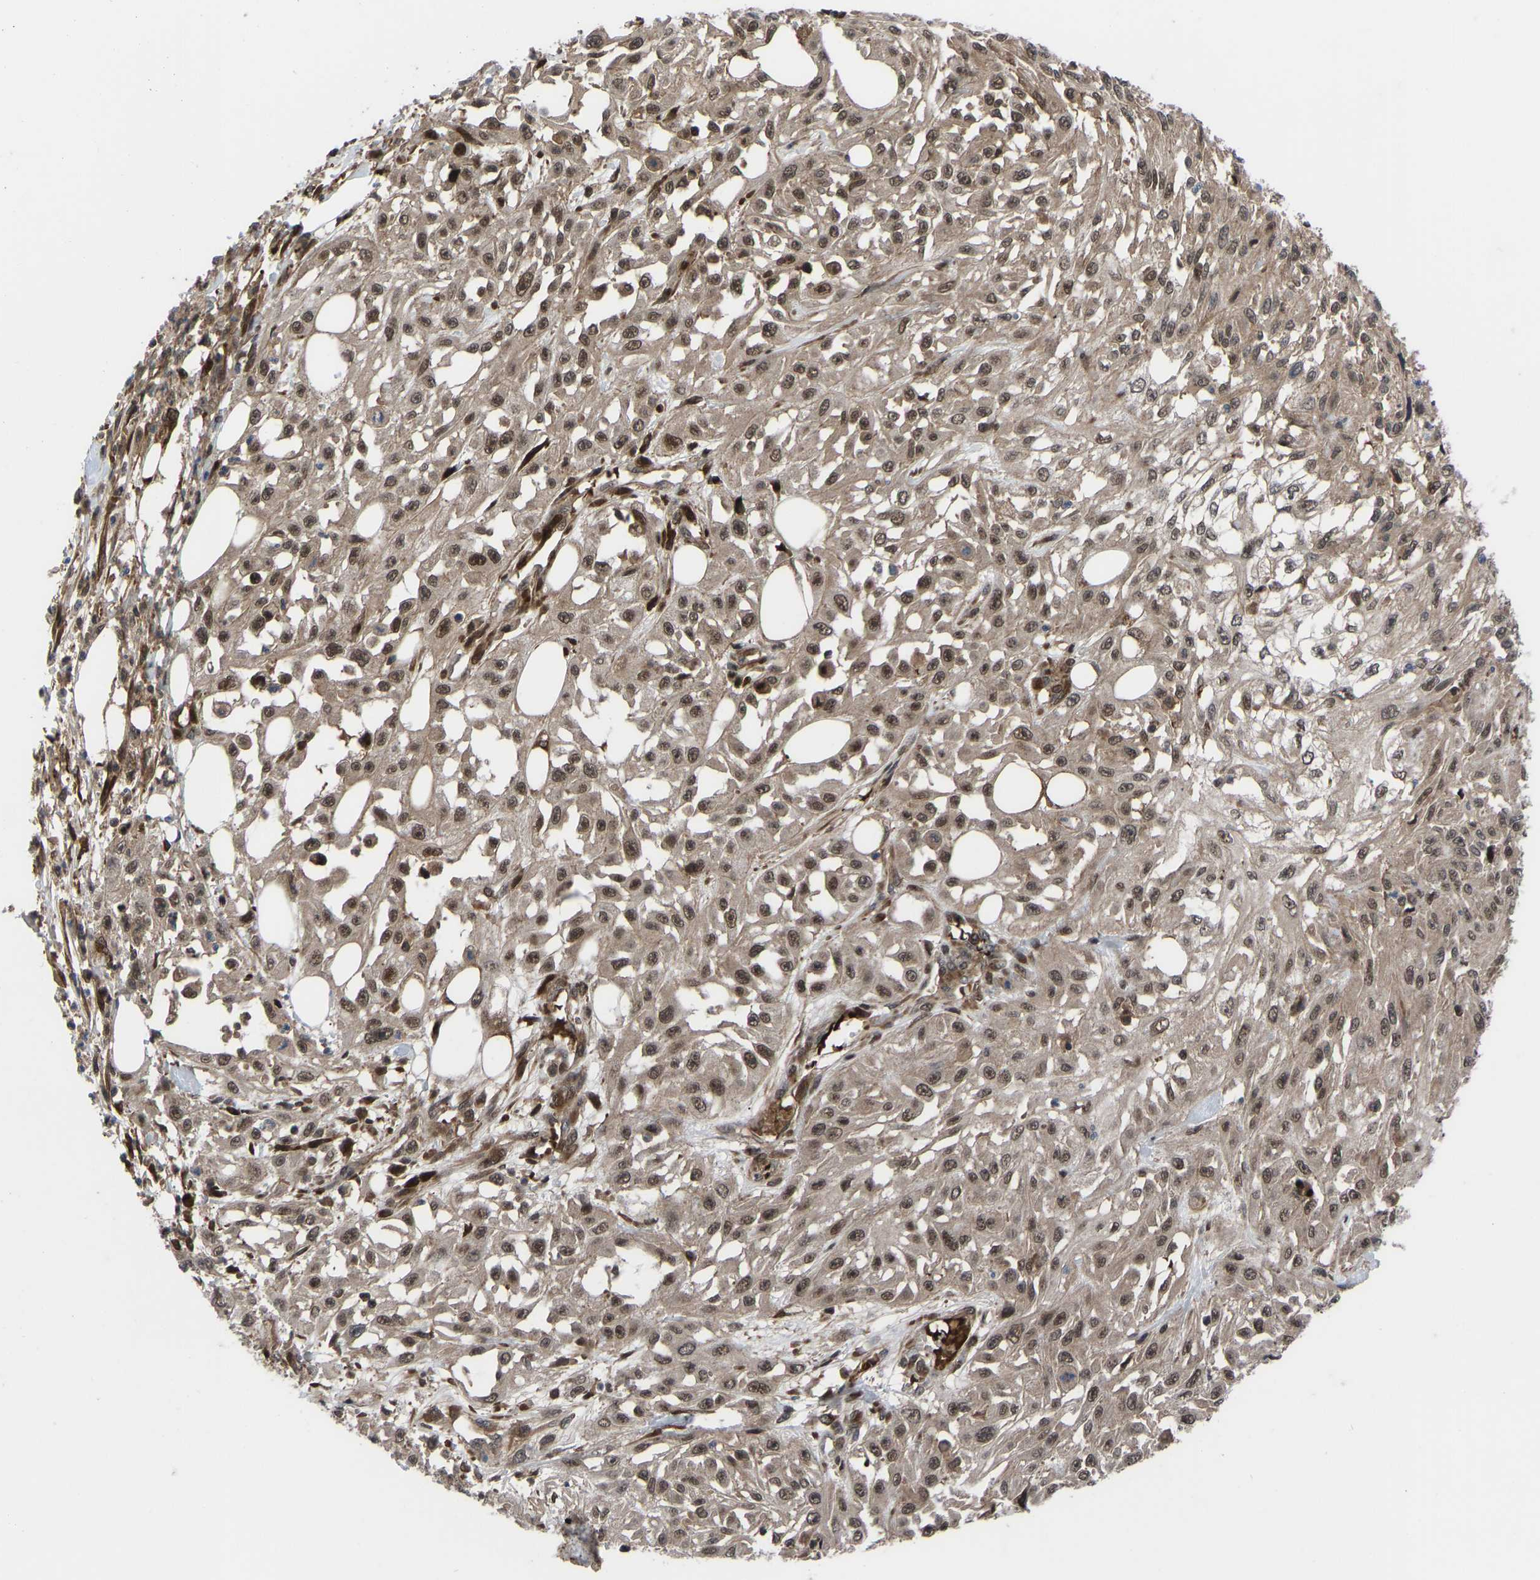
{"staining": {"intensity": "moderate", "quantity": ">75%", "location": "cytoplasmic/membranous,nuclear"}, "tissue": "skin cancer", "cell_type": "Tumor cells", "image_type": "cancer", "snomed": [{"axis": "morphology", "description": "Squamous cell carcinoma, NOS"}, {"axis": "morphology", "description": "Squamous cell carcinoma, metastatic, NOS"}, {"axis": "topography", "description": "Skin"}, {"axis": "topography", "description": "Lymph node"}], "caption": "Skin cancer stained with DAB (3,3'-diaminobenzidine) IHC displays medium levels of moderate cytoplasmic/membranous and nuclear staining in approximately >75% of tumor cells. The protein is stained brown, and the nuclei are stained in blue (DAB IHC with brightfield microscopy, high magnification).", "gene": "CYP7B1", "patient": {"sex": "male", "age": 75}}